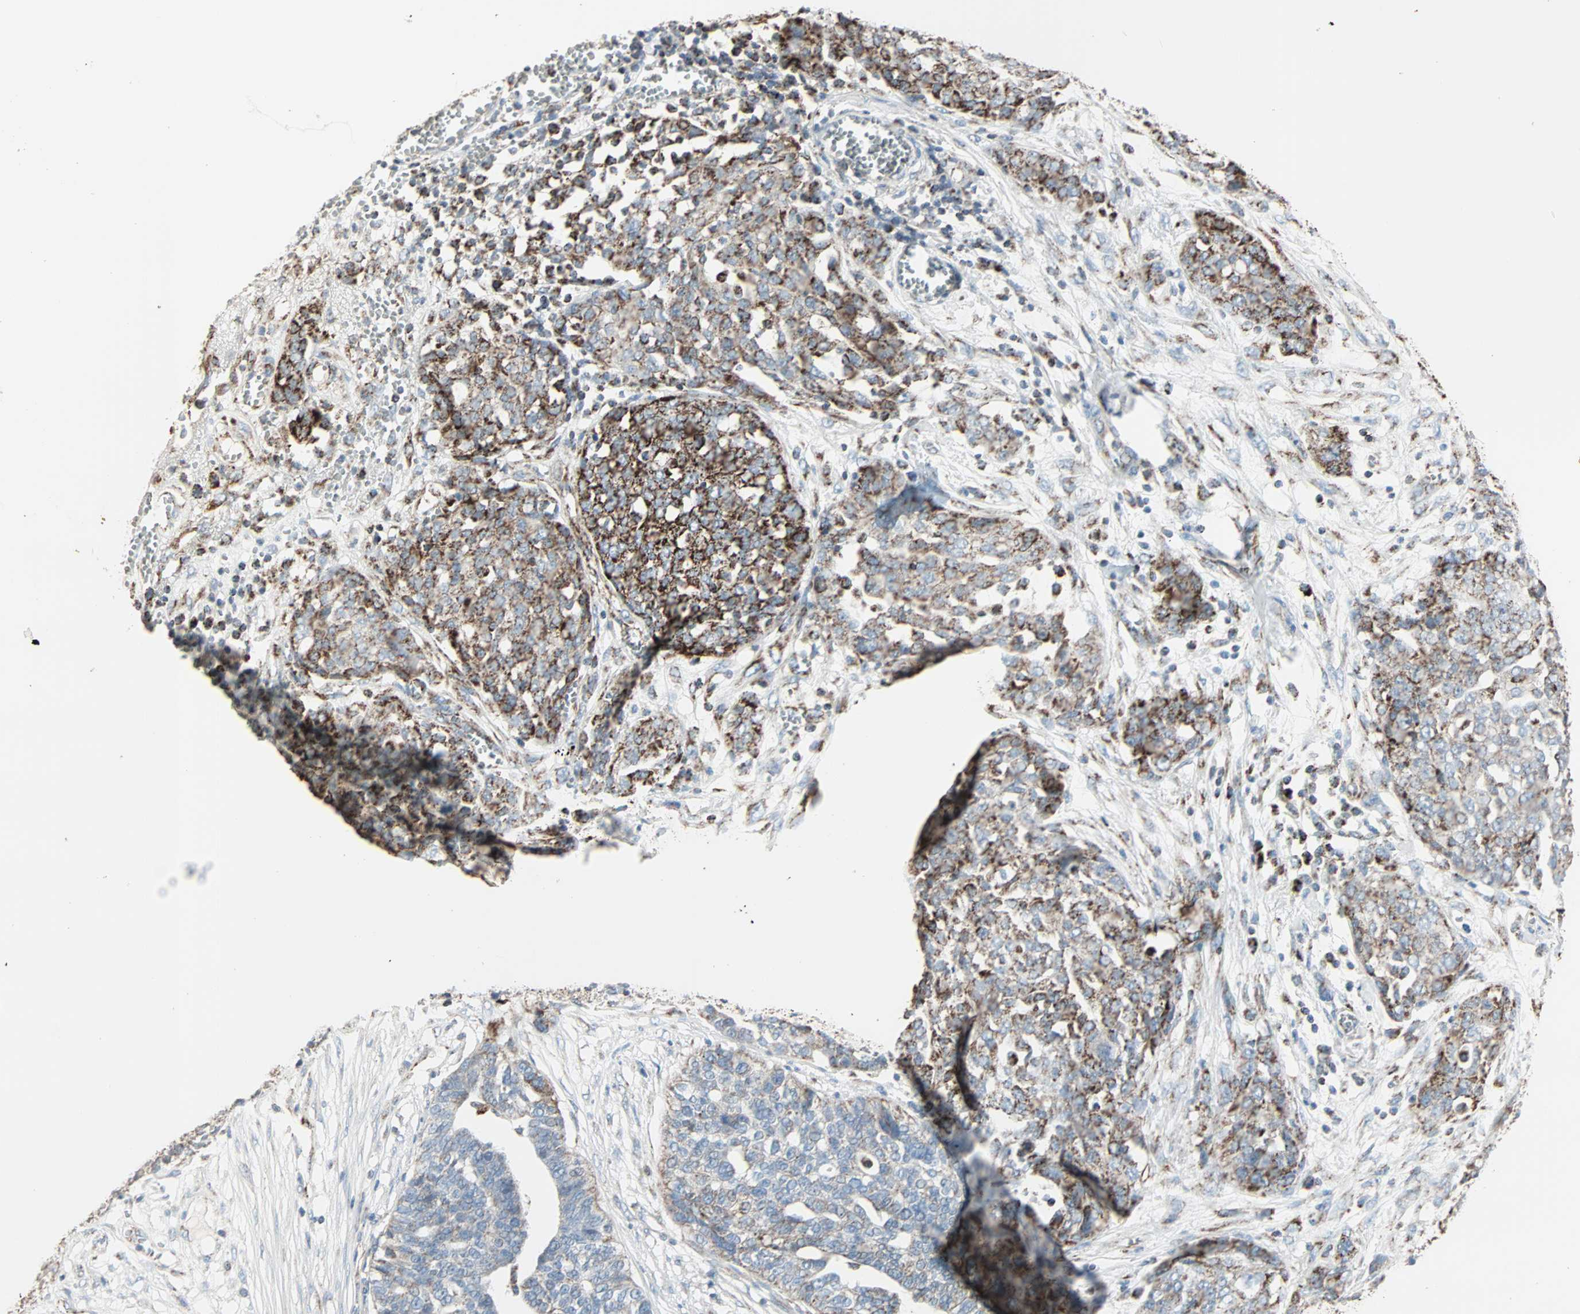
{"staining": {"intensity": "strong", "quantity": "25%-75%", "location": "cytoplasmic/membranous"}, "tissue": "ovarian cancer", "cell_type": "Tumor cells", "image_type": "cancer", "snomed": [{"axis": "morphology", "description": "Cystadenocarcinoma, serous, NOS"}, {"axis": "topography", "description": "Soft tissue"}, {"axis": "topography", "description": "Ovary"}], "caption": "Ovarian serous cystadenocarcinoma was stained to show a protein in brown. There is high levels of strong cytoplasmic/membranous positivity in about 25%-75% of tumor cells.", "gene": "IDH2", "patient": {"sex": "female", "age": 57}}